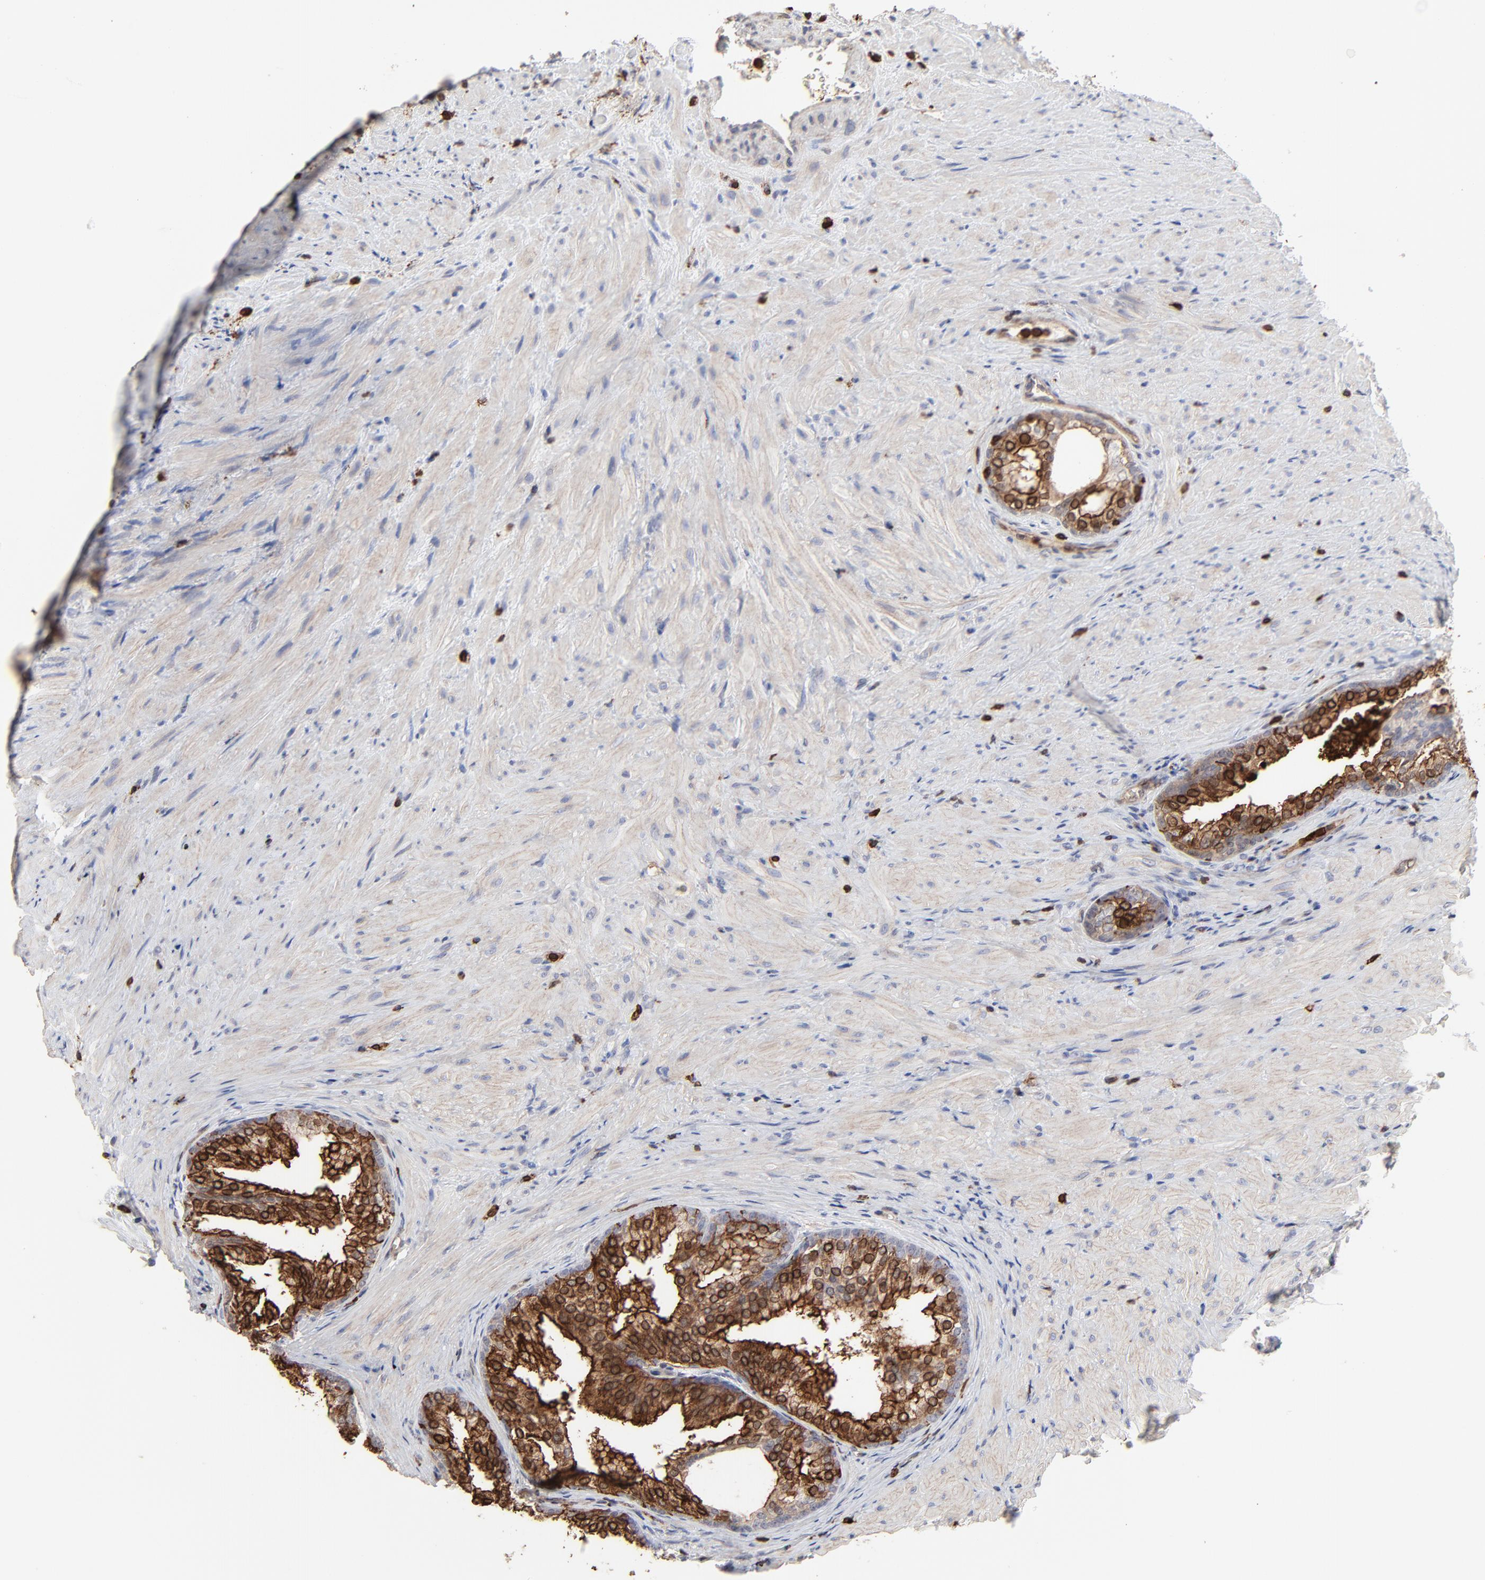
{"staining": {"intensity": "strong", "quantity": ">75%", "location": "cytoplasmic/membranous,nuclear"}, "tissue": "prostate", "cell_type": "Glandular cells", "image_type": "normal", "snomed": [{"axis": "morphology", "description": "Normal tissue, NOS"}, {"axis": "topography", "description": "Prostate"}], "caption": "Protein expression by IHC shows strong cytoplasmic/membranous,nuclear positivity in approximately >75% of glandular cells in unremarkable prostate. Immunohistochemistry (ihc) stains the protein of interest in brown and the nuclei are stained blue.", "gene": "SLC6A14", "patient": {"sex": "male", "age": 76}}